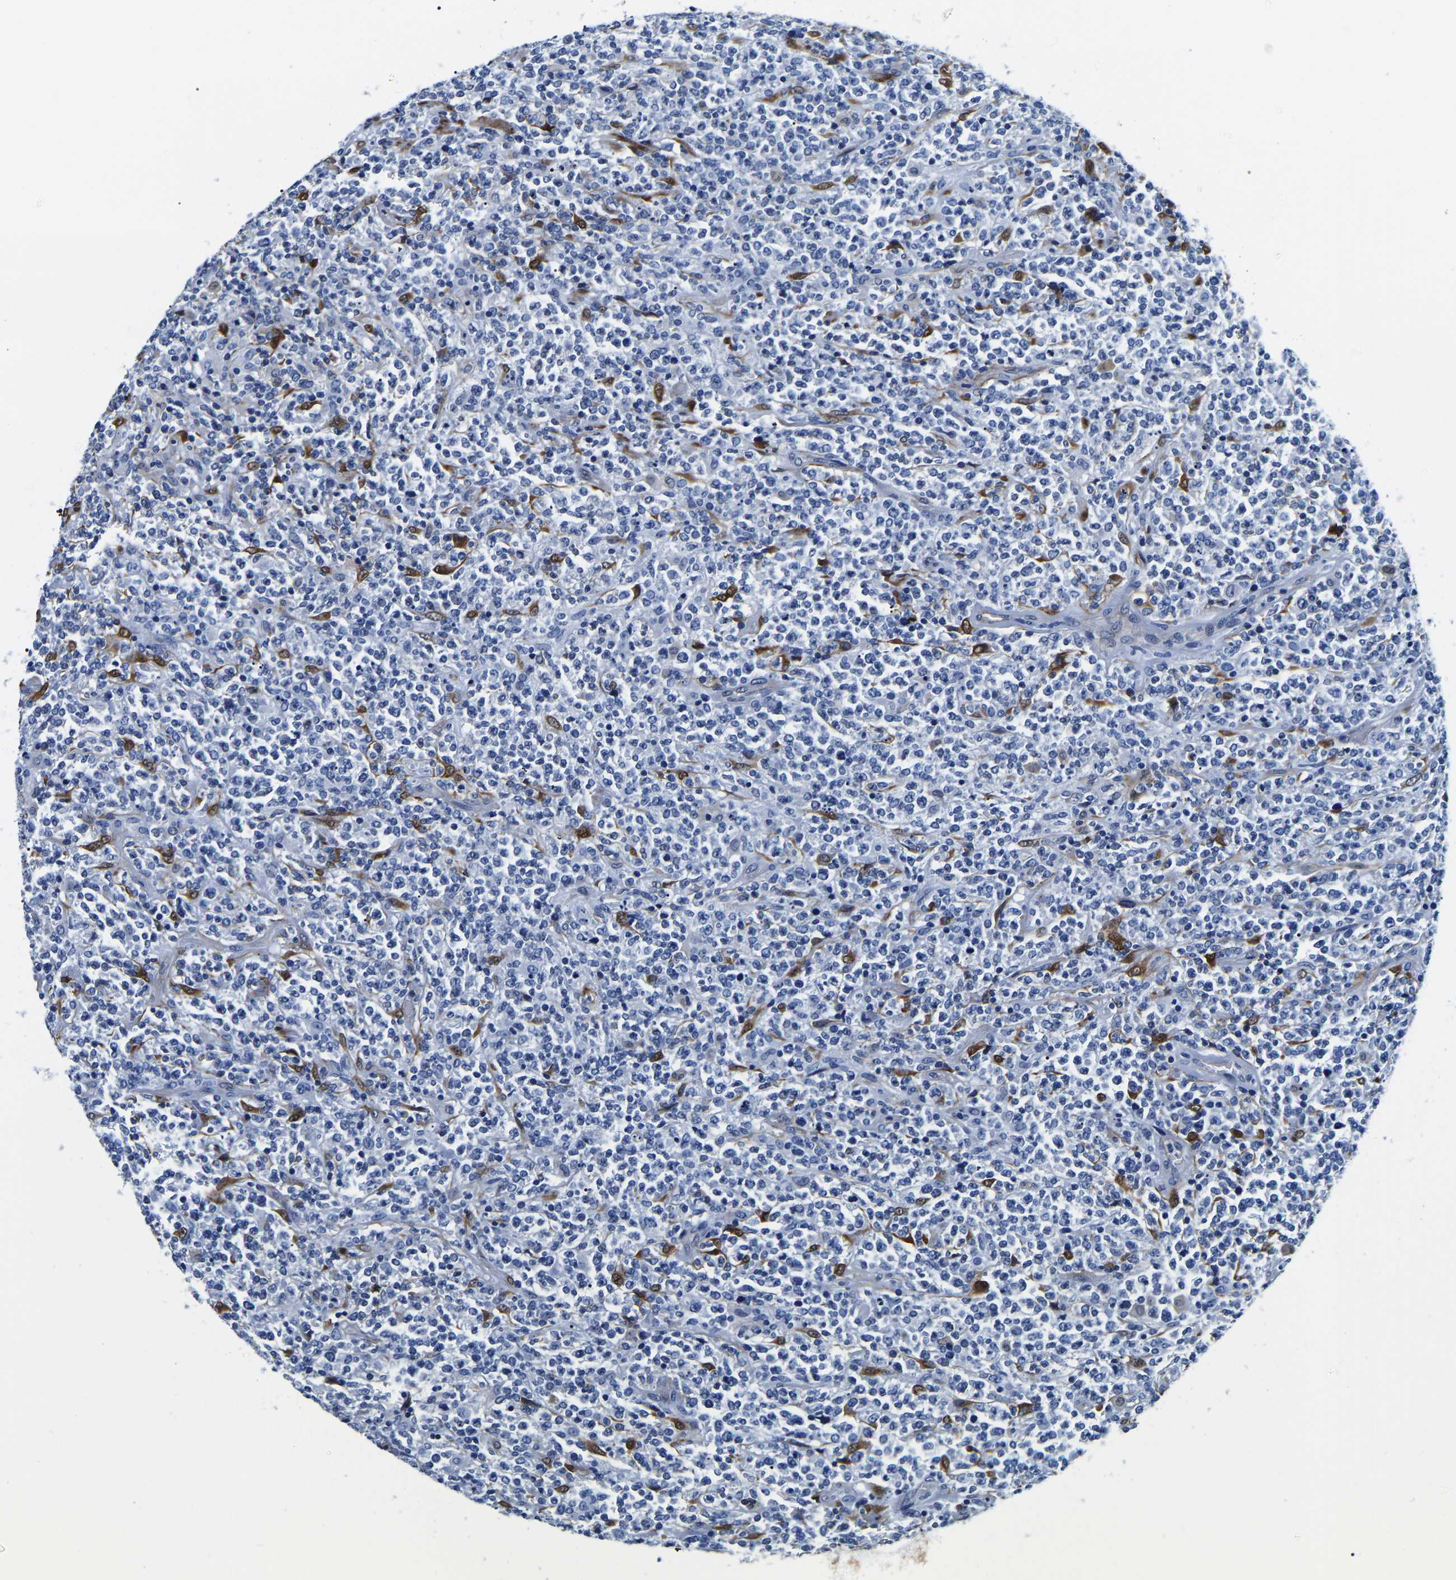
{"staining": {"intensity": "negative", "quantity": "none", "location": "none"}, "tissue": "lymphoma", "cell_type": "Tumor cells", "image_type": "cancer", "snomed": [{"axis": "morphology", "description": "Malignant lymphoma, non-Hodgkin's type, High grade"}, {"axis": "topography", "description": "Soft tissue"}], "caption": "This is a image of IHC staining of lymphoma, which shows no staining in tumor cells. (DAB (3,3'-diaminobenzidine) IHC with hematoxylin counter stain).", "gene": "S100A13", "patient": {"sex": "male", "age": 18}}